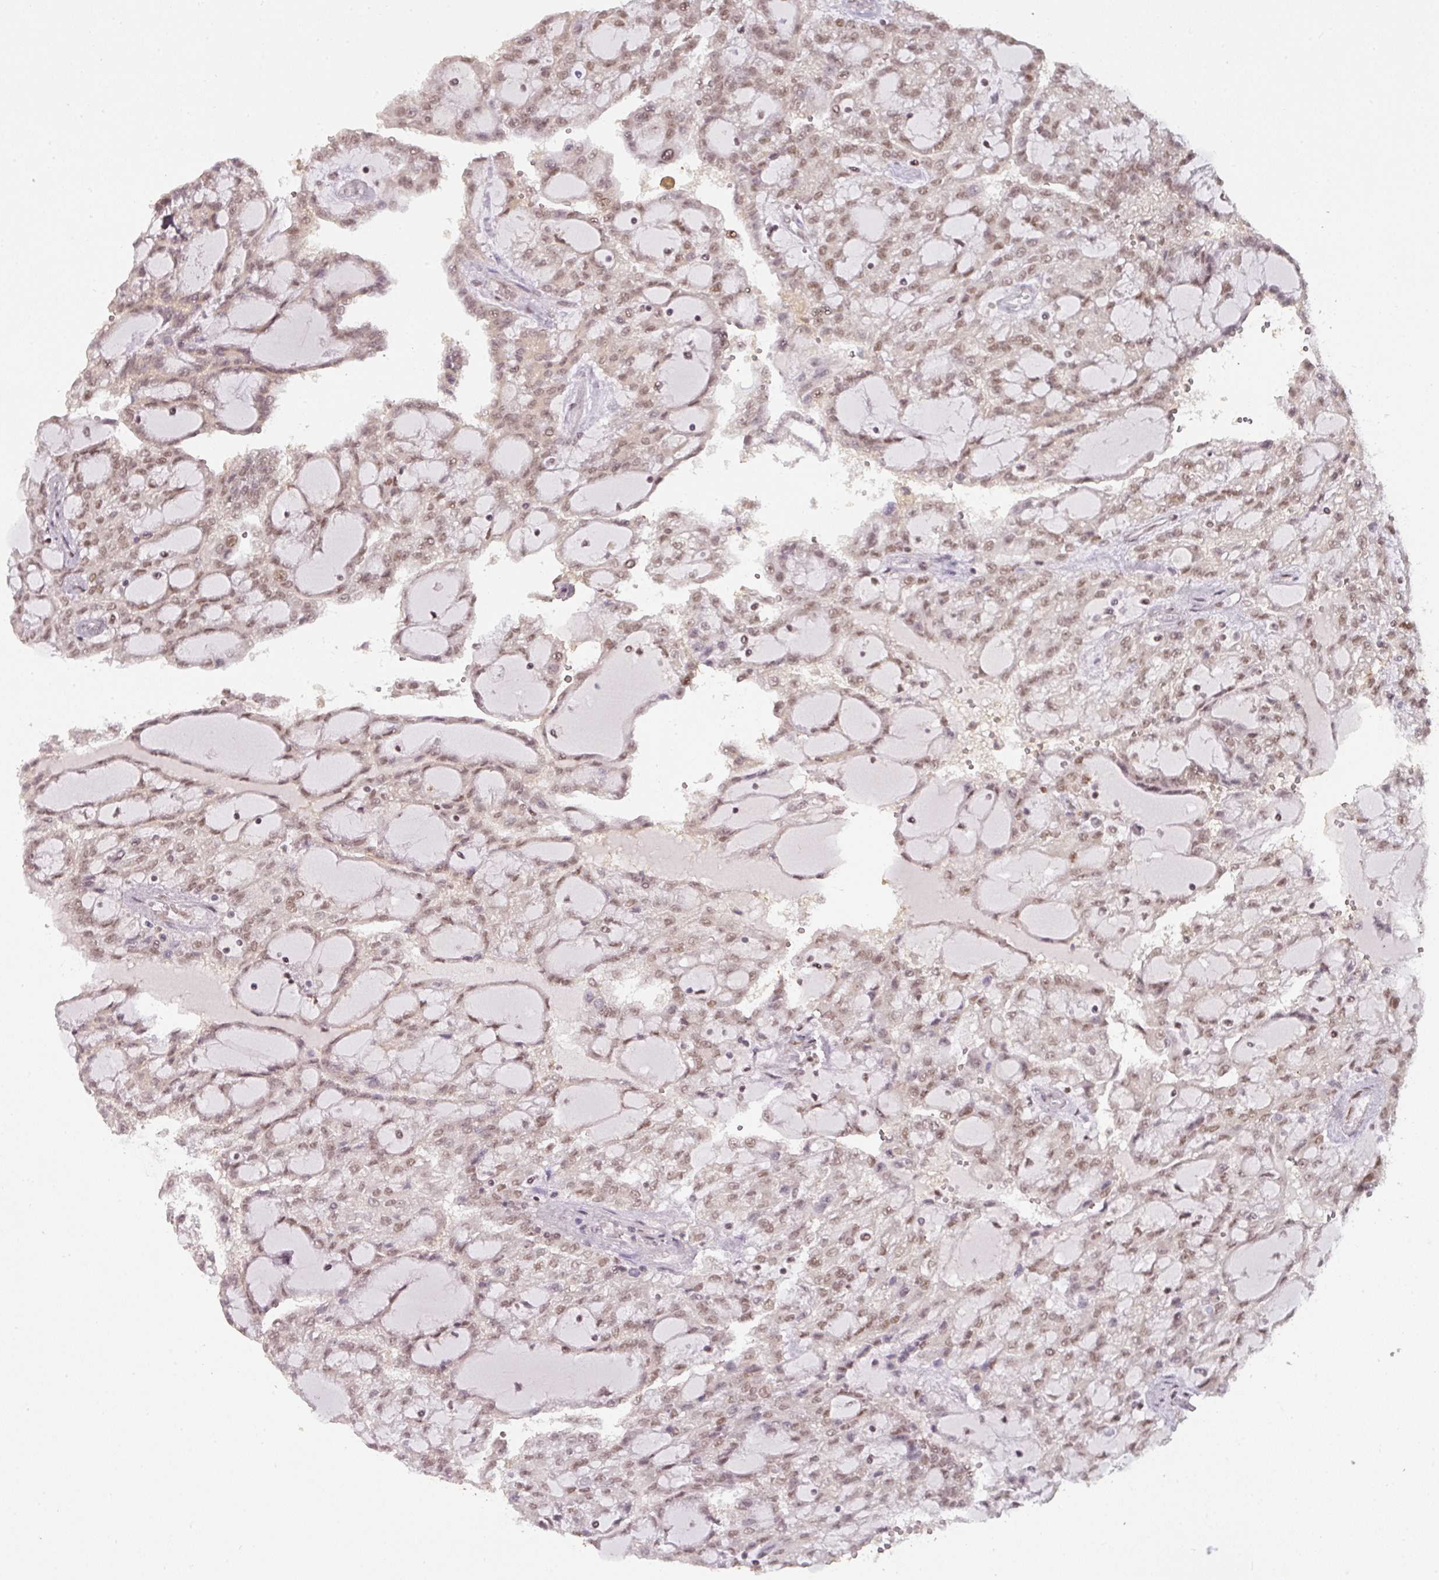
{"staining": {"intensity": "weak", "quantity": ">75%", "location": "nuclear"}, "tissue": "renal cancer", "cell_type": "Tumor cells", "image_type": "cancer", "snomed": [{"axis": "morphology", "description": "Adenocarcinoma, NOS"}, {"axis": "topography", "description": "Kidney"}], "caption": "The image exhibits a brown stain indicating the presence of a protein in the nuclear of tumor cells in renal cancer (adenocarcinoma).", "gene": "GPRIN2", "patient": {"sex": "male", "age": 63}}